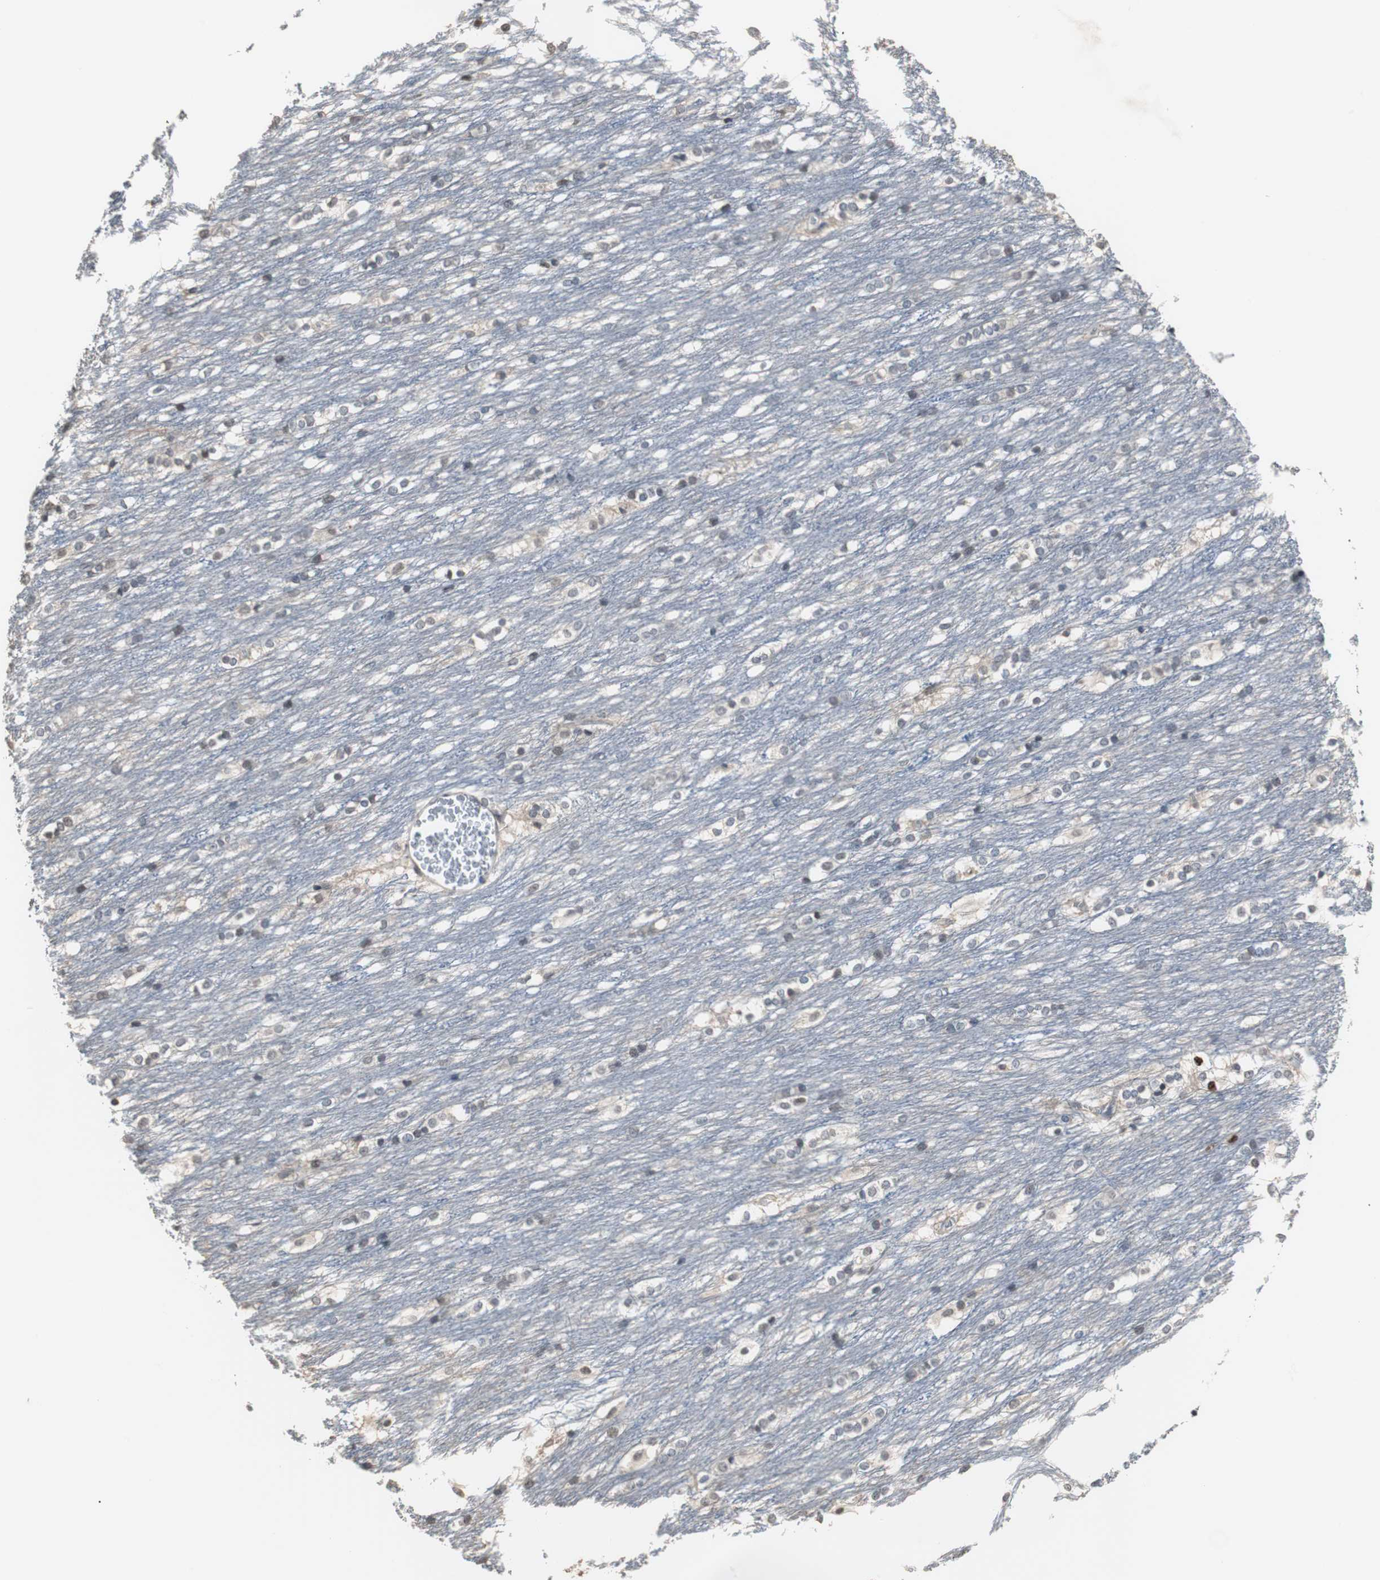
{"staining": {"intensity": "weak", "quantity": "<25%", "location": "nuclear"}, "tissue": "caudate", "cell_type": "Glial cells", "image_type": "normal", "snomed": [{"axis": "morphology", "description": "Normal tissue, NOS"}, {"axis": "topography", "description": "Lateral ventricle wall"}], "caption": "A photomicrograph of caudate stained for a protein displays no brown staining in glial cells.", "gene": "TOP2A", "patient": {"sex": "female", "age": 19}}